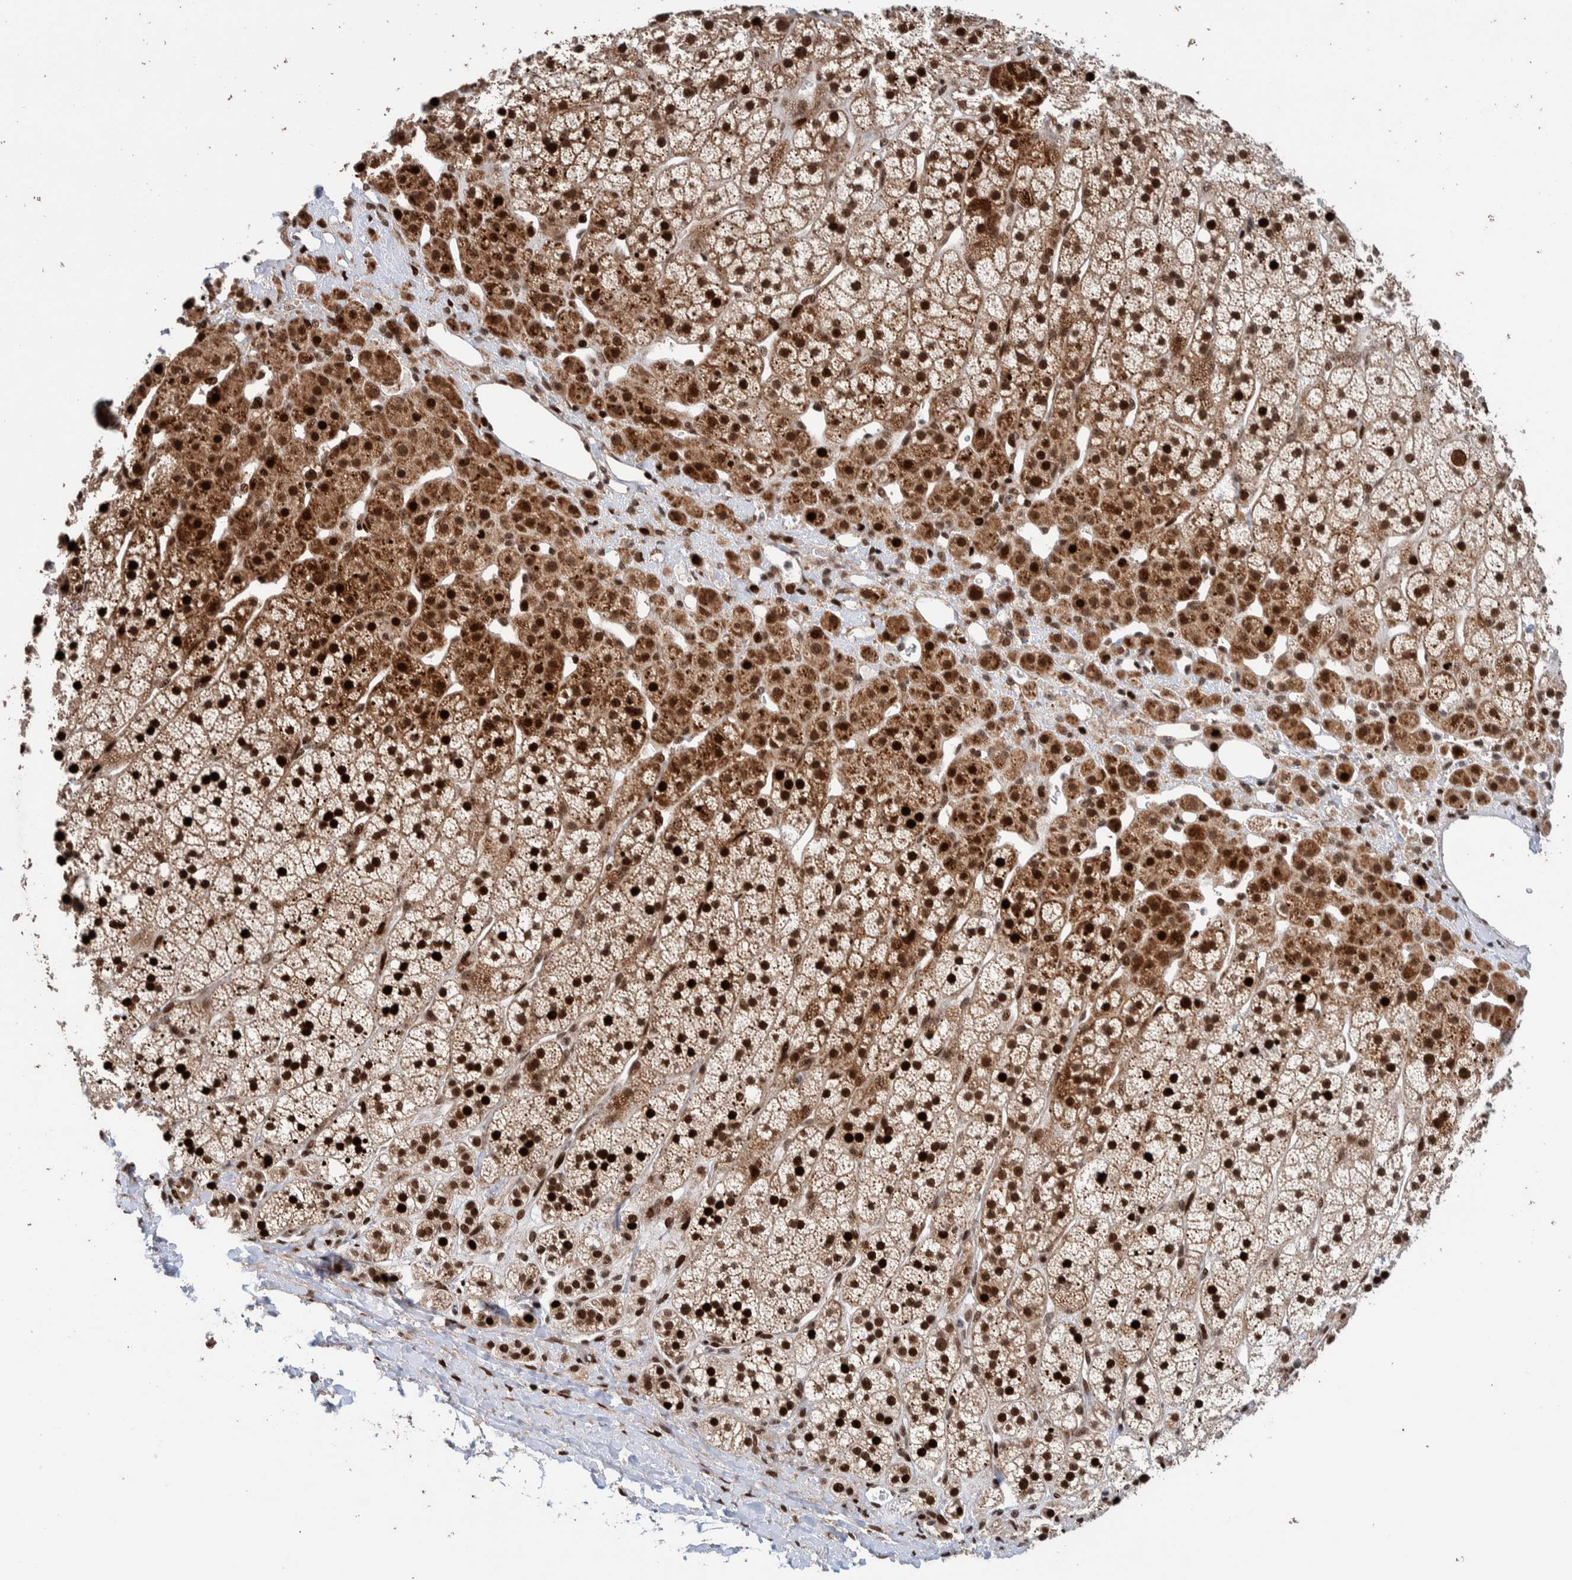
{"staining": {"intensity": "strong", "quantity": ">75%", "location": "cytoplasmic/membranous,nuclear"}, "tissue": "adrenal gland", "cell_type": "Glandular cells", "image_type": "normal", "snomed": [{"axis": "morphology", "description": "Normal tissue, NOS"}, {"axis": "topography", "description": "Adrenal gland"}], "caption": "Immunohistochemical staining of benign human adrenal gland displays strong cytoplasmic/membranous,nuclear protein expression in about >75% of glandular cells.", "gene": "CHD4", "patient": {"sex": "male", "age": 56}}